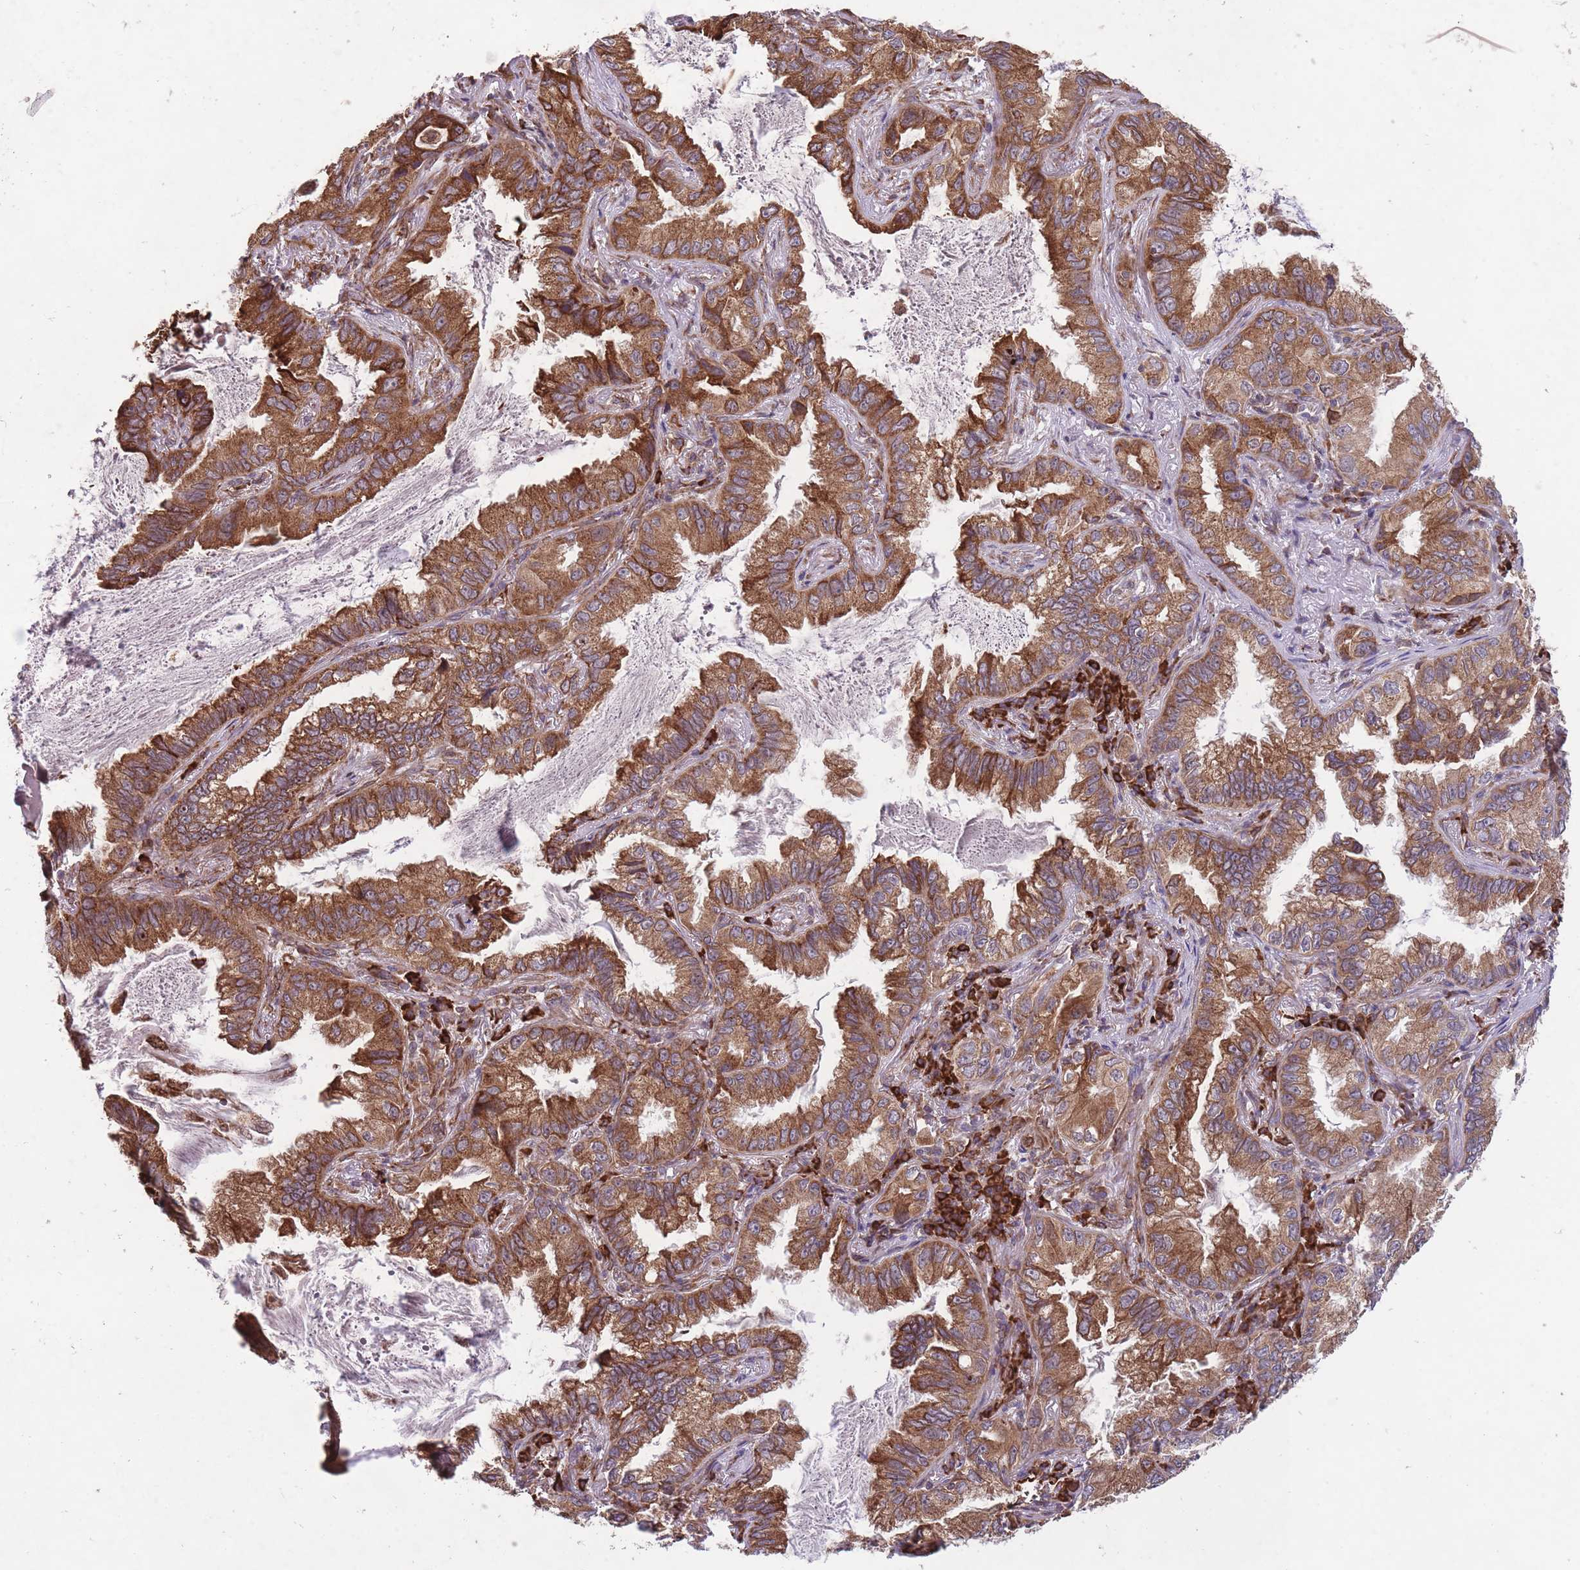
{"staining": {"intensity": "moderate", "quantity": ">75%", "location": "cytoplasmic/membranous"}, "tissue": "lung cancer", "cell_type": "Tumor cells", "image_type": "cancer", "snomed": [{"axis": "morphology", "description": "Adenocarcinoma, NOS"}, {"axis": "topography", "description": "Lung"}], "caption": "Adenocarcinoma (lung) stained with a brown dye exhibits moderate cytoplasmic/membranous positive expression in about >75% of tumor cells.", "gene": "TTLL3", "patient": {"sex": "female", "age": 69}}